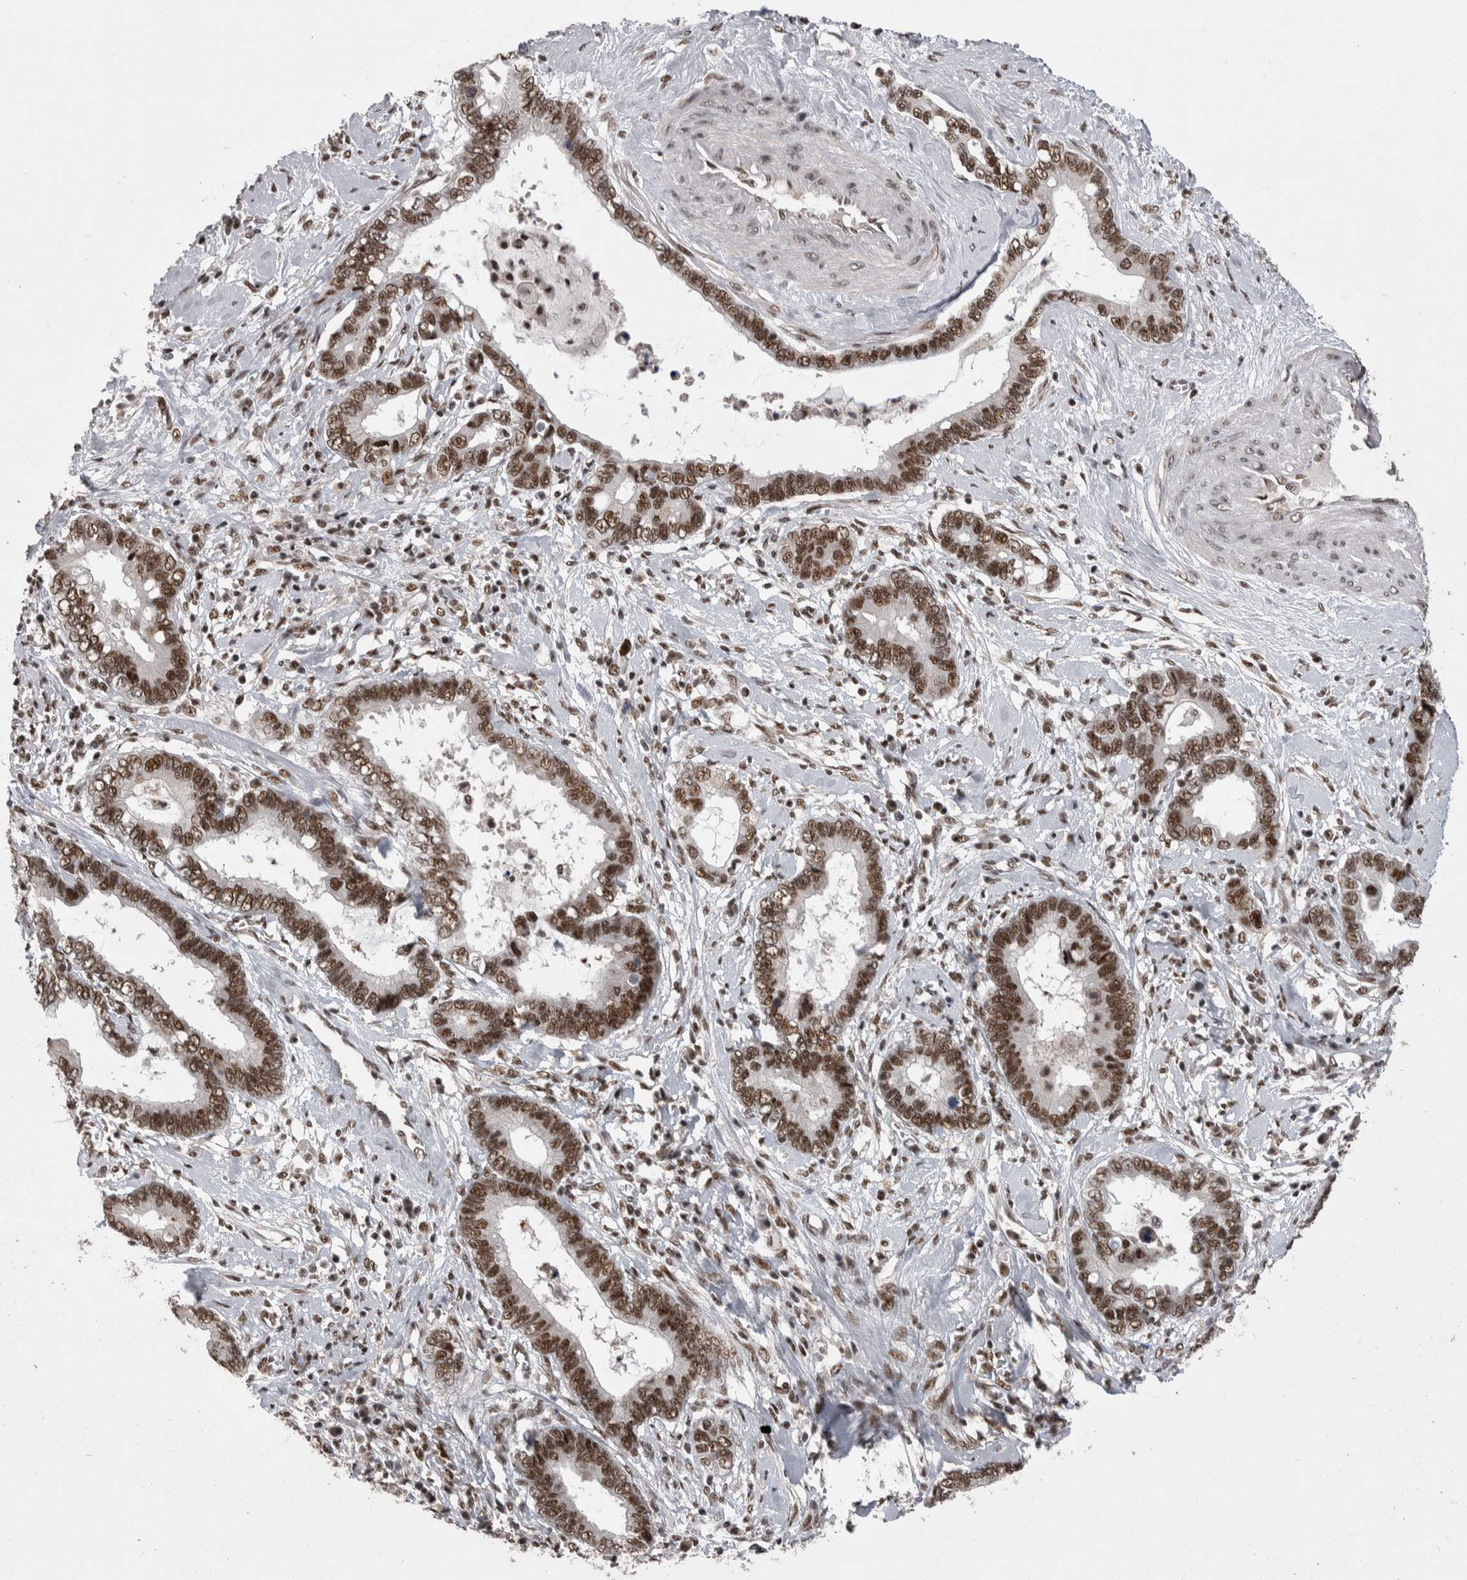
{"staining": {"intensity": "moderate", "quantity": ">75%", "location": "nuclear"}, "tissue": "cervical cancer", "cell_type": "Tumor cells", "image_type": "cancer", "snomed": [{"axis": "morphology", "description": "Adenocarcinoma, NOS"}, {"axis": "topography", "description": "Cervix"}], "caption": "Immunohistochemical staining of cervical cancer exhibits medium levels of moderate nuclear positivity in about >75% of tumor cells.", "gene": "DMTF1", "patient": {"sex": "female", "age": 44}}